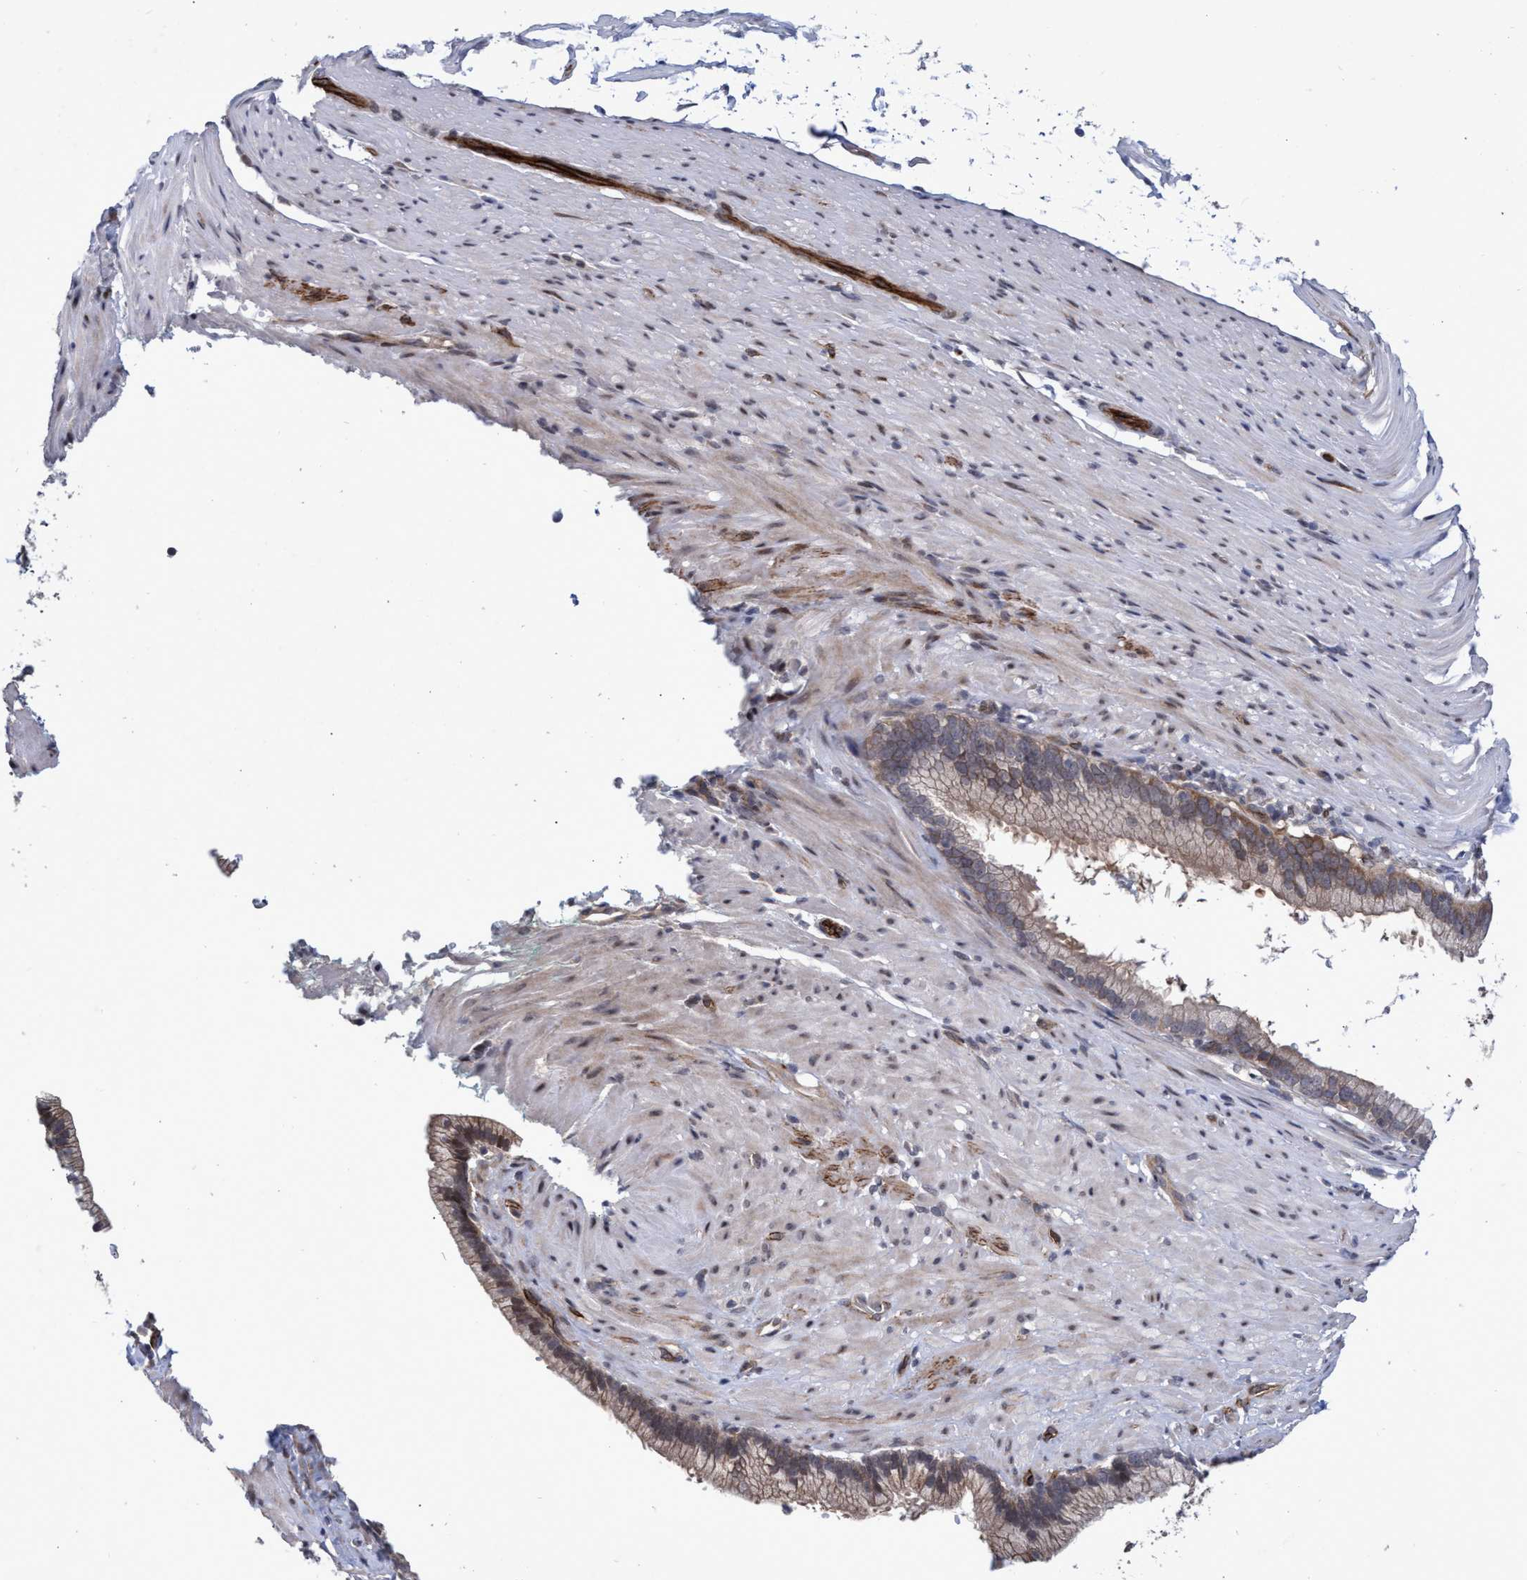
{"staining": {"intensity": "weak", "quantity": "25%-75%", "location": "cytoplasmic/membranous"}, "tissue": "pancreatic cancer", "cell_type": "Tumor cells", "image_type": "cancer", "snomed": [{"axis": "morphology", "description": "Adenocarcinoma, NOS"}, {"axis": "topography", "description": "Pancreas"}], "caption": "Tumor cells display low levels of weak cytoplasmic/membranous expression in about 25%-75% of cells in human pancreatic adenocarcinoma. (Stains: DAB in brown, nuclei in blue, Microscopy: brightfield microscopy at high magnification).", "gene": "ZNF750", "patient": {"sex": "male", "age": 69}}